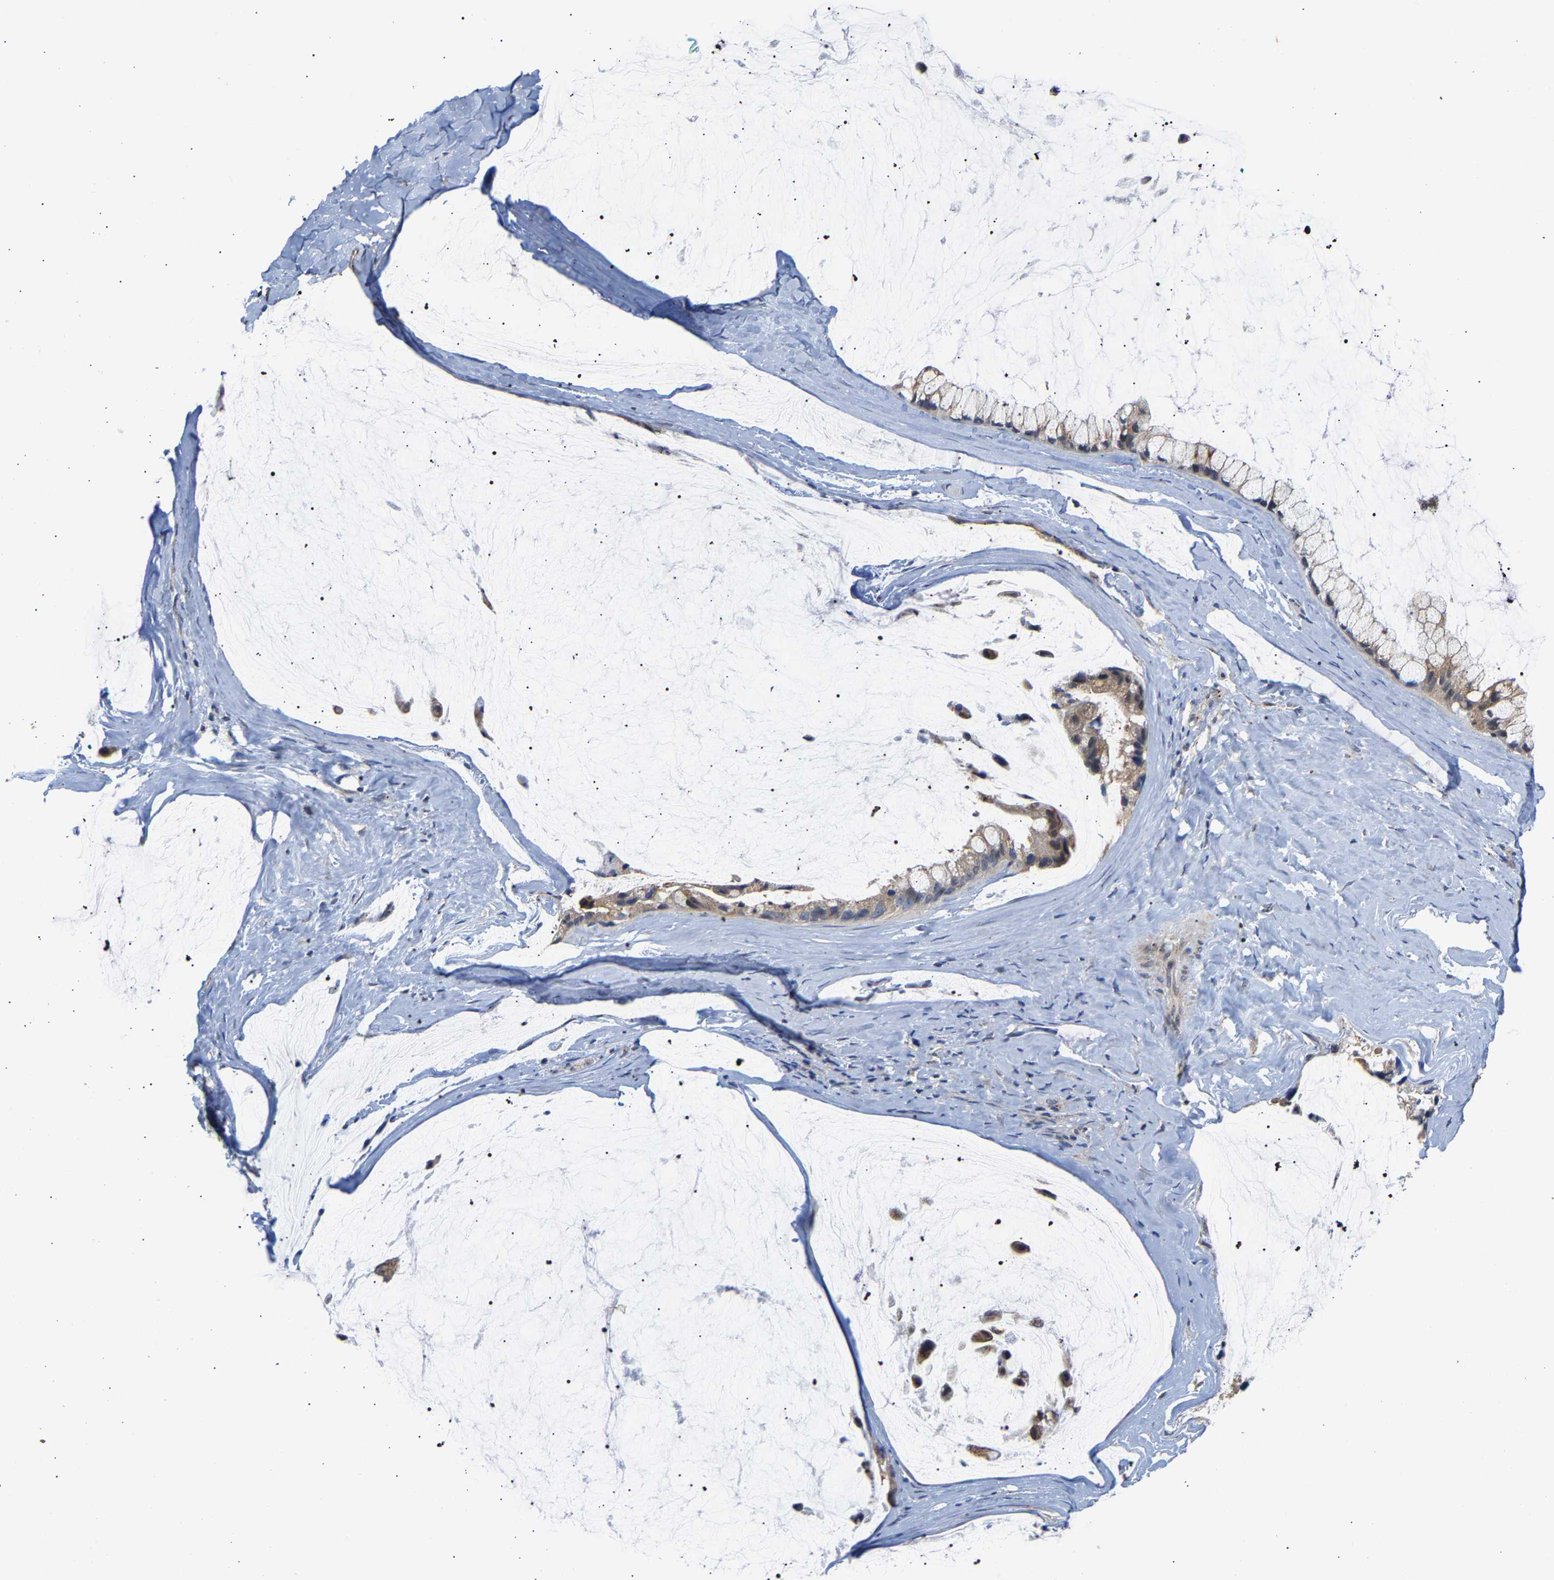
{"staining": {"intensity": "moderate", "quantity": ">75%", "location": "cytoplasmic/membranous"}, "tissue": "ovarian cancer", "cell_type": "Tumor cells", "image_type": "cancer", "snomed": [{"axis": "morphology", "description": "Cystadenocarcinoma, mucinous, NOS"}, {"axis": "topography", "description": "Ovary"}], "caption": "A photomicrograph showing moderate cytoplasmic/membranous staining in approximately >75% of tumor cells in ovarian mucinous cystadenocarcinoma, as visualized by brown immunohistochemical staining.", "gene": "PCNT", "patient": {"sex": "female", "age": 39}}